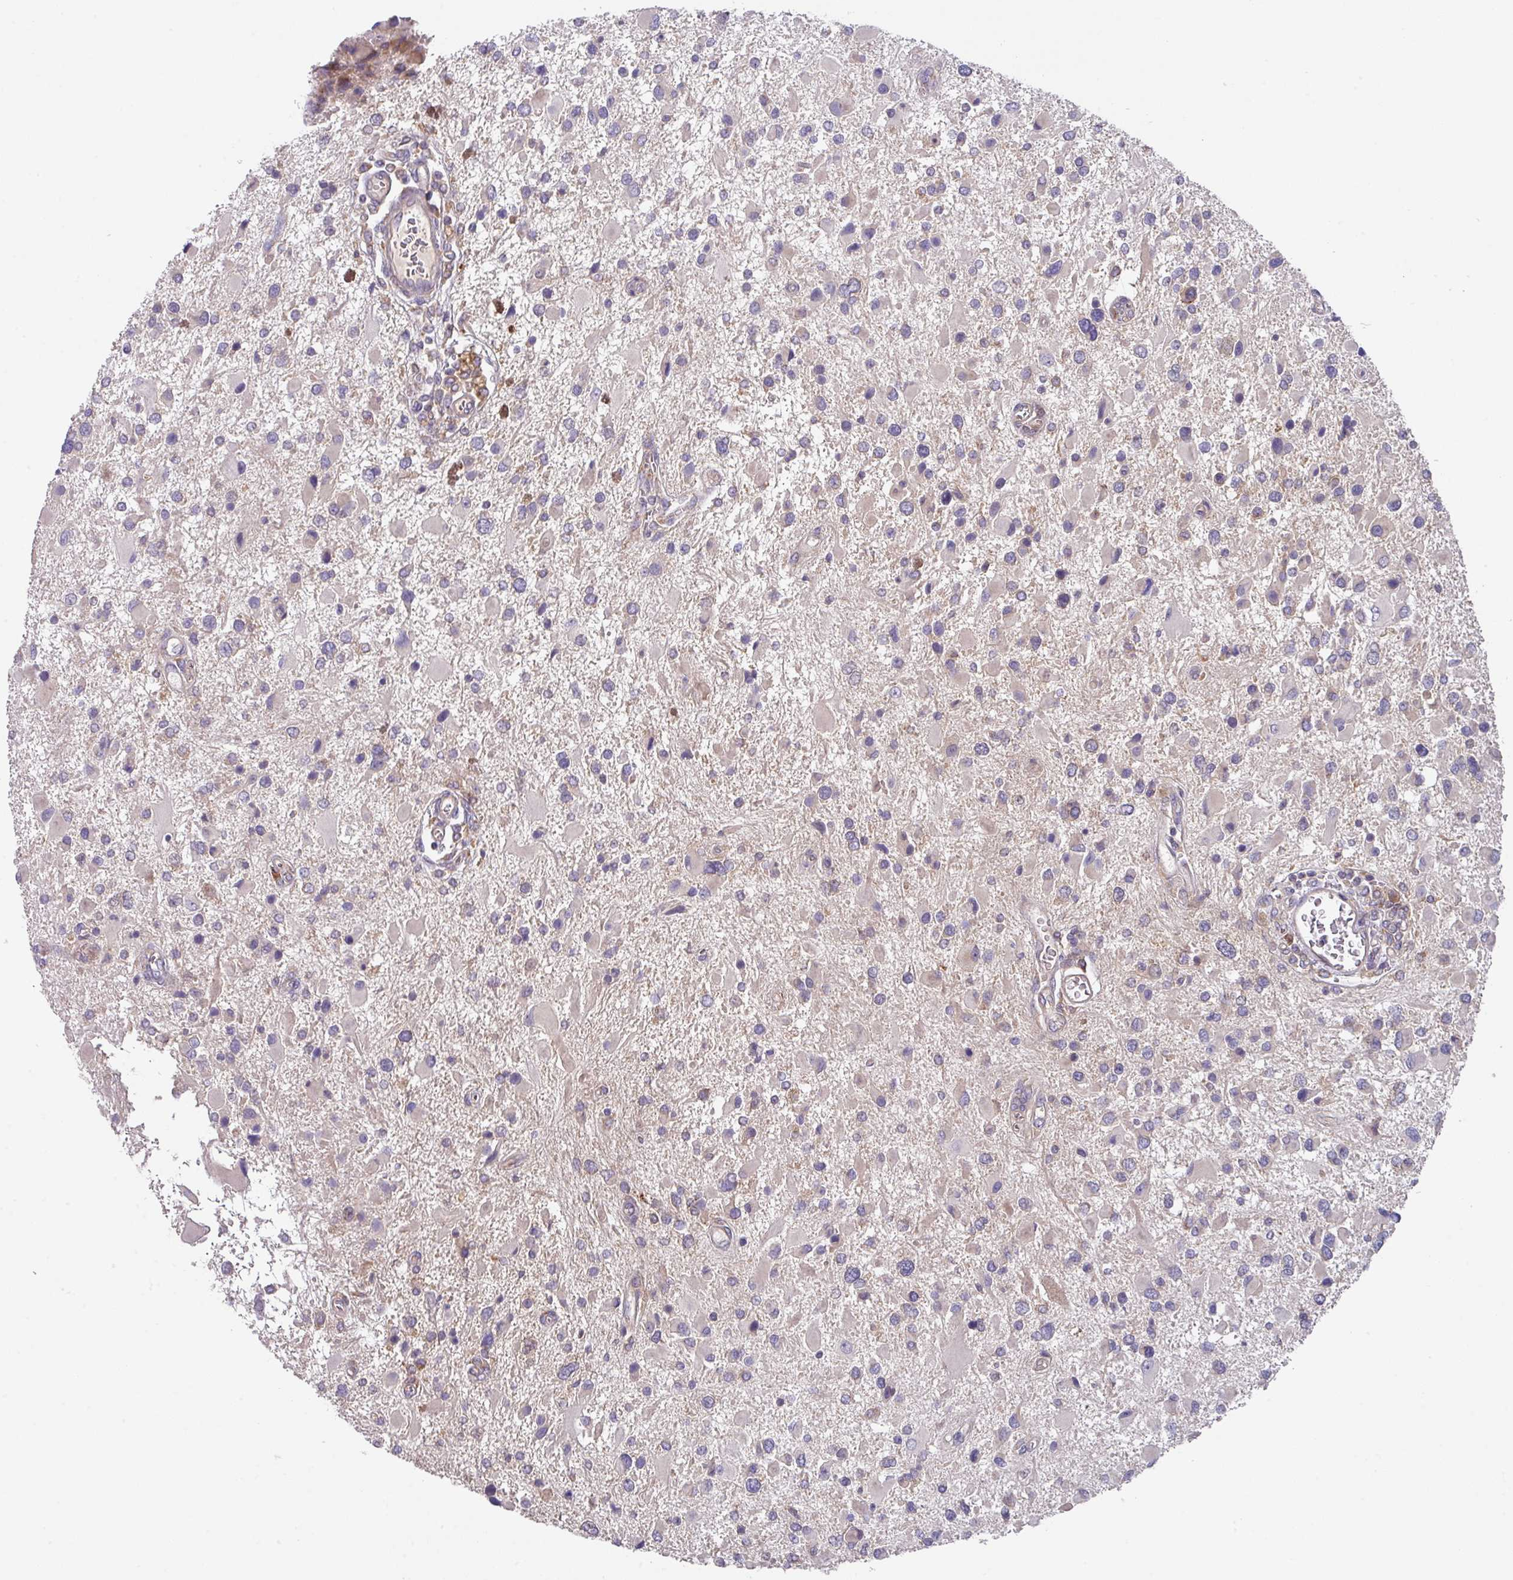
{"staining": {"intensity": "negative", "quantity": "none", "location": "none"}, "tissue": "glioma", "cell_type": "Tumor cells", "image_type": "cancer", "snomed": [{"axis": "morphology", "description": "Glioma, malignant, High grade"}, {"axis": "topography", "description": "Brain"}], "caption": "Immunohistochemistry (IHC) histopathology image of neoplastic tissue: human glioma stained with DAB displays no significant protein staining in tumor cells.", "gene": "EIF4B", "patient": {"sex": "male", "age": 53}}